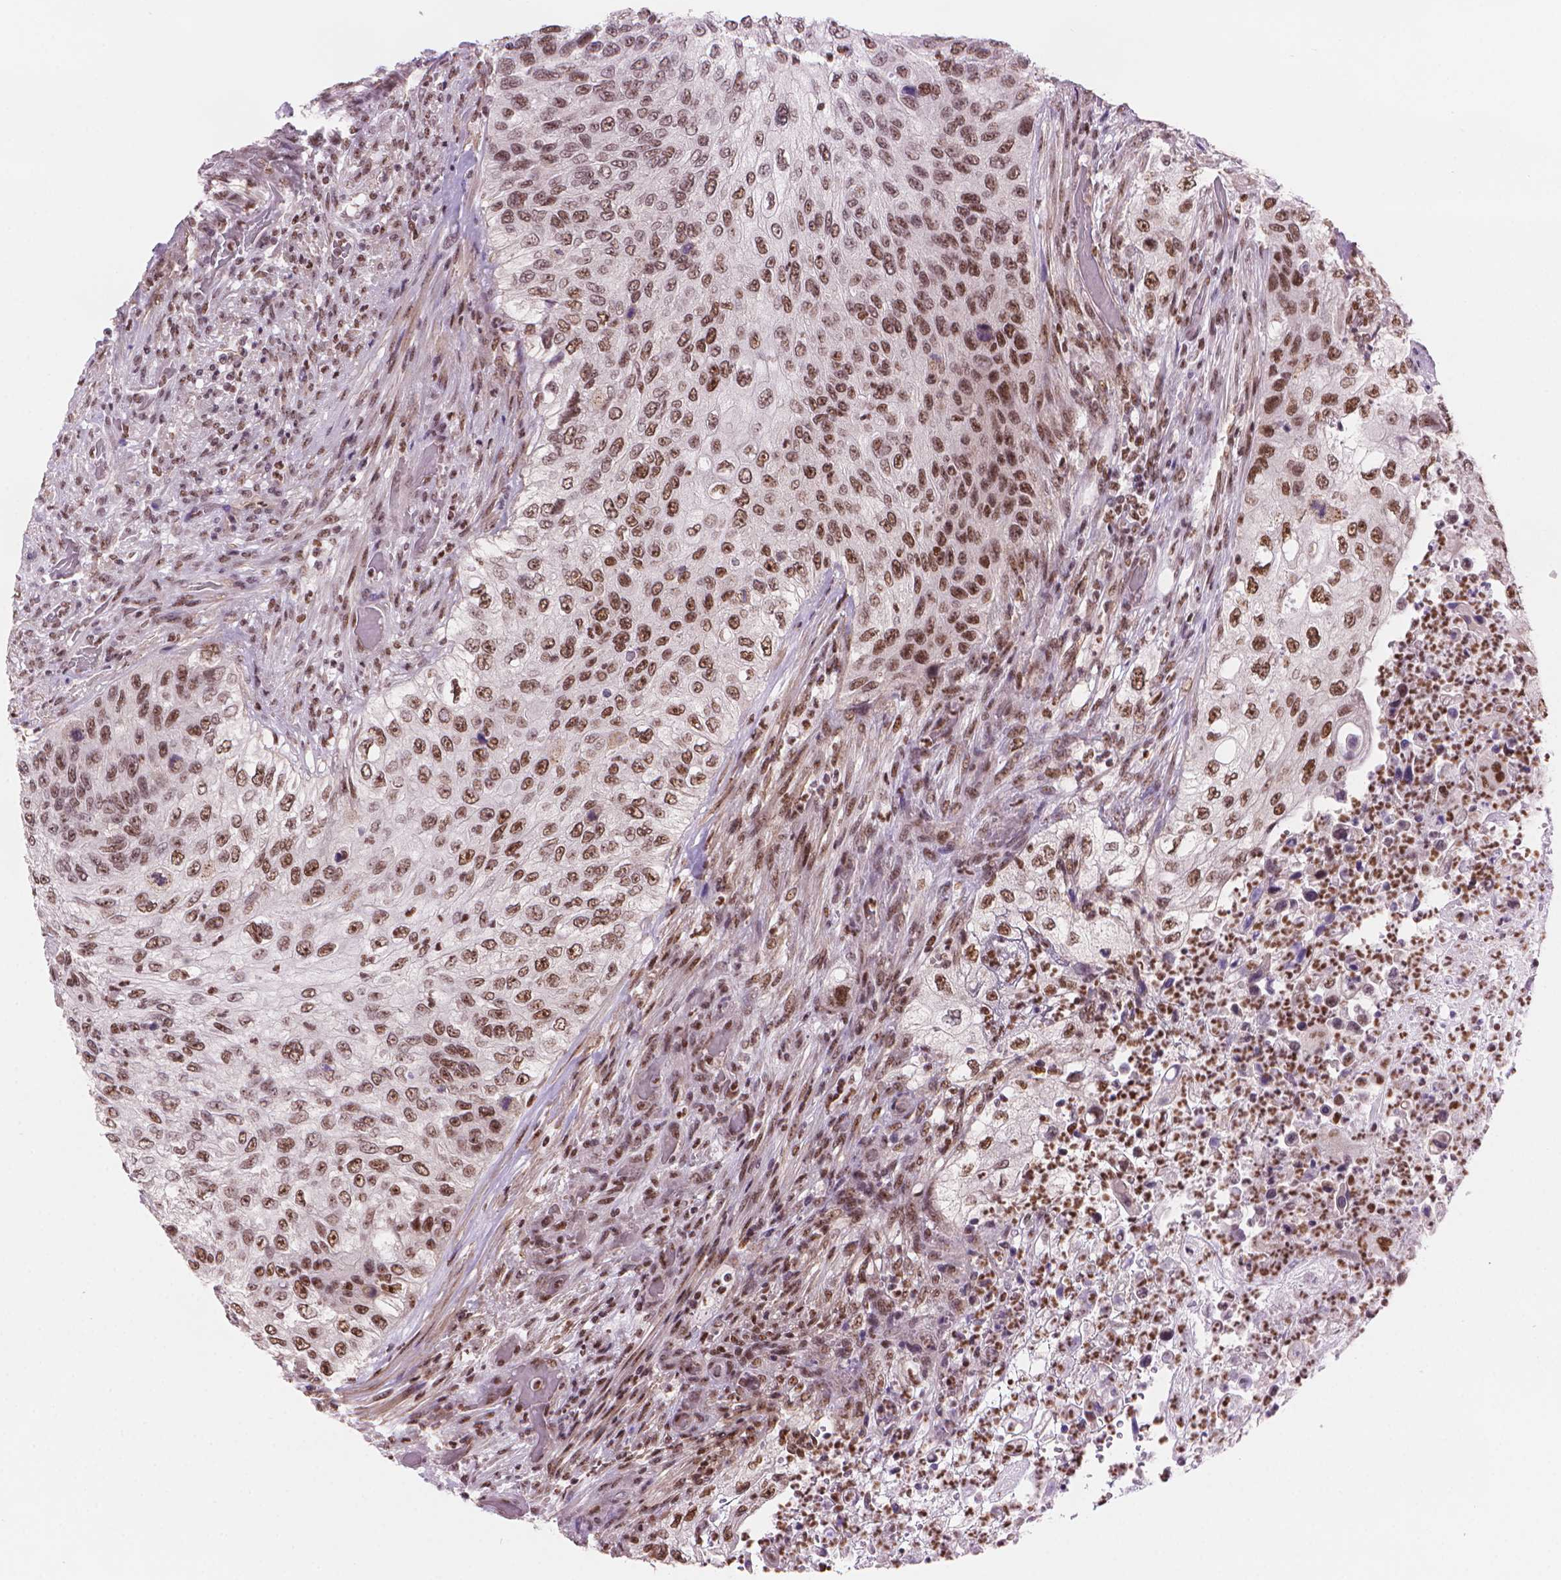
{"staining": {"intensity": "moderate", "quantity": ">75%", "location": "nuclear"}, "tissue": "urothelial cancer", "cell_type": "Tumor cells", "image_type": "cancer", "snomed": [{"axis": "morphology", "description": "Urothelial carcinoma, High grade"}, {"axis": "topography", "description": "Urinary bladder"}], "caption": "Protein staining shows moderate nuclear positivity in about >75% of tumor cells in urothelial cancer.", "gene": "UBN1", "patient": {"sex": "female", "age": 60}}